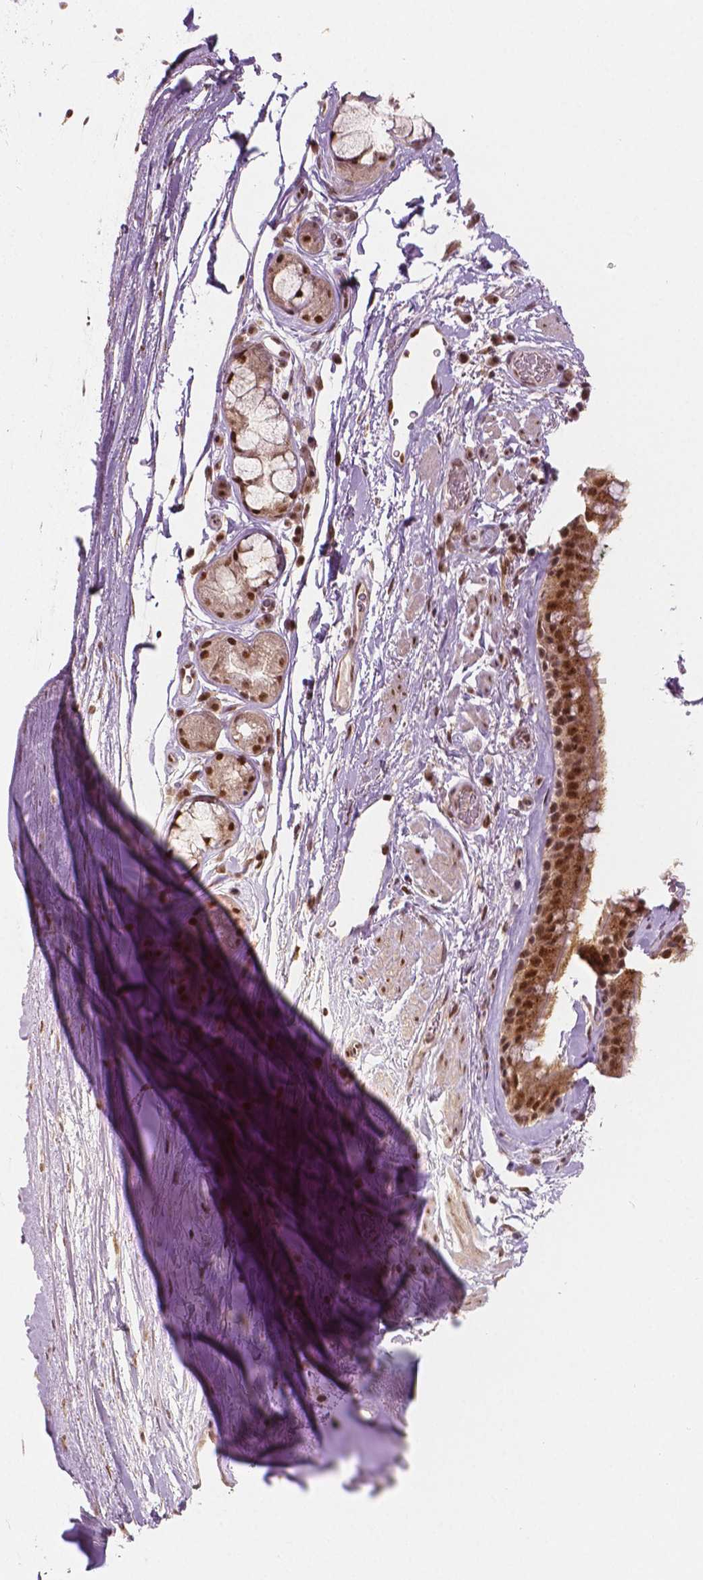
{"staining": {"intensity": "moderate", "quantity": ">75%", "location": "cytoplasmic/membranous,nuclear"}, "tissue": "bronchus", "cell_type": "Respiratory epithelial cells", "image_type": "normal", "snomed": [{"axis": "morphology", "description": "Normal tissue, NOS"}, {"axis": "topography", "description": "Cartilage tissue"}, {"axis": "topography", "description": "Bronchus"}], "caption": "The micrograph displays a brown stain indicating the presence of a protein in the cytoplasmic/membranous,nuclear of respiratory epithelial cells in bronchus. The staining was performed using DAB (3,3'-diaminobenzidine) to visualize the protein expression in brown, while the nuclei were stained in blue with hematoxylin (Magnification: 20x).", "gene": "NSD2", "patient": {"sex": "male", "age": 58}}